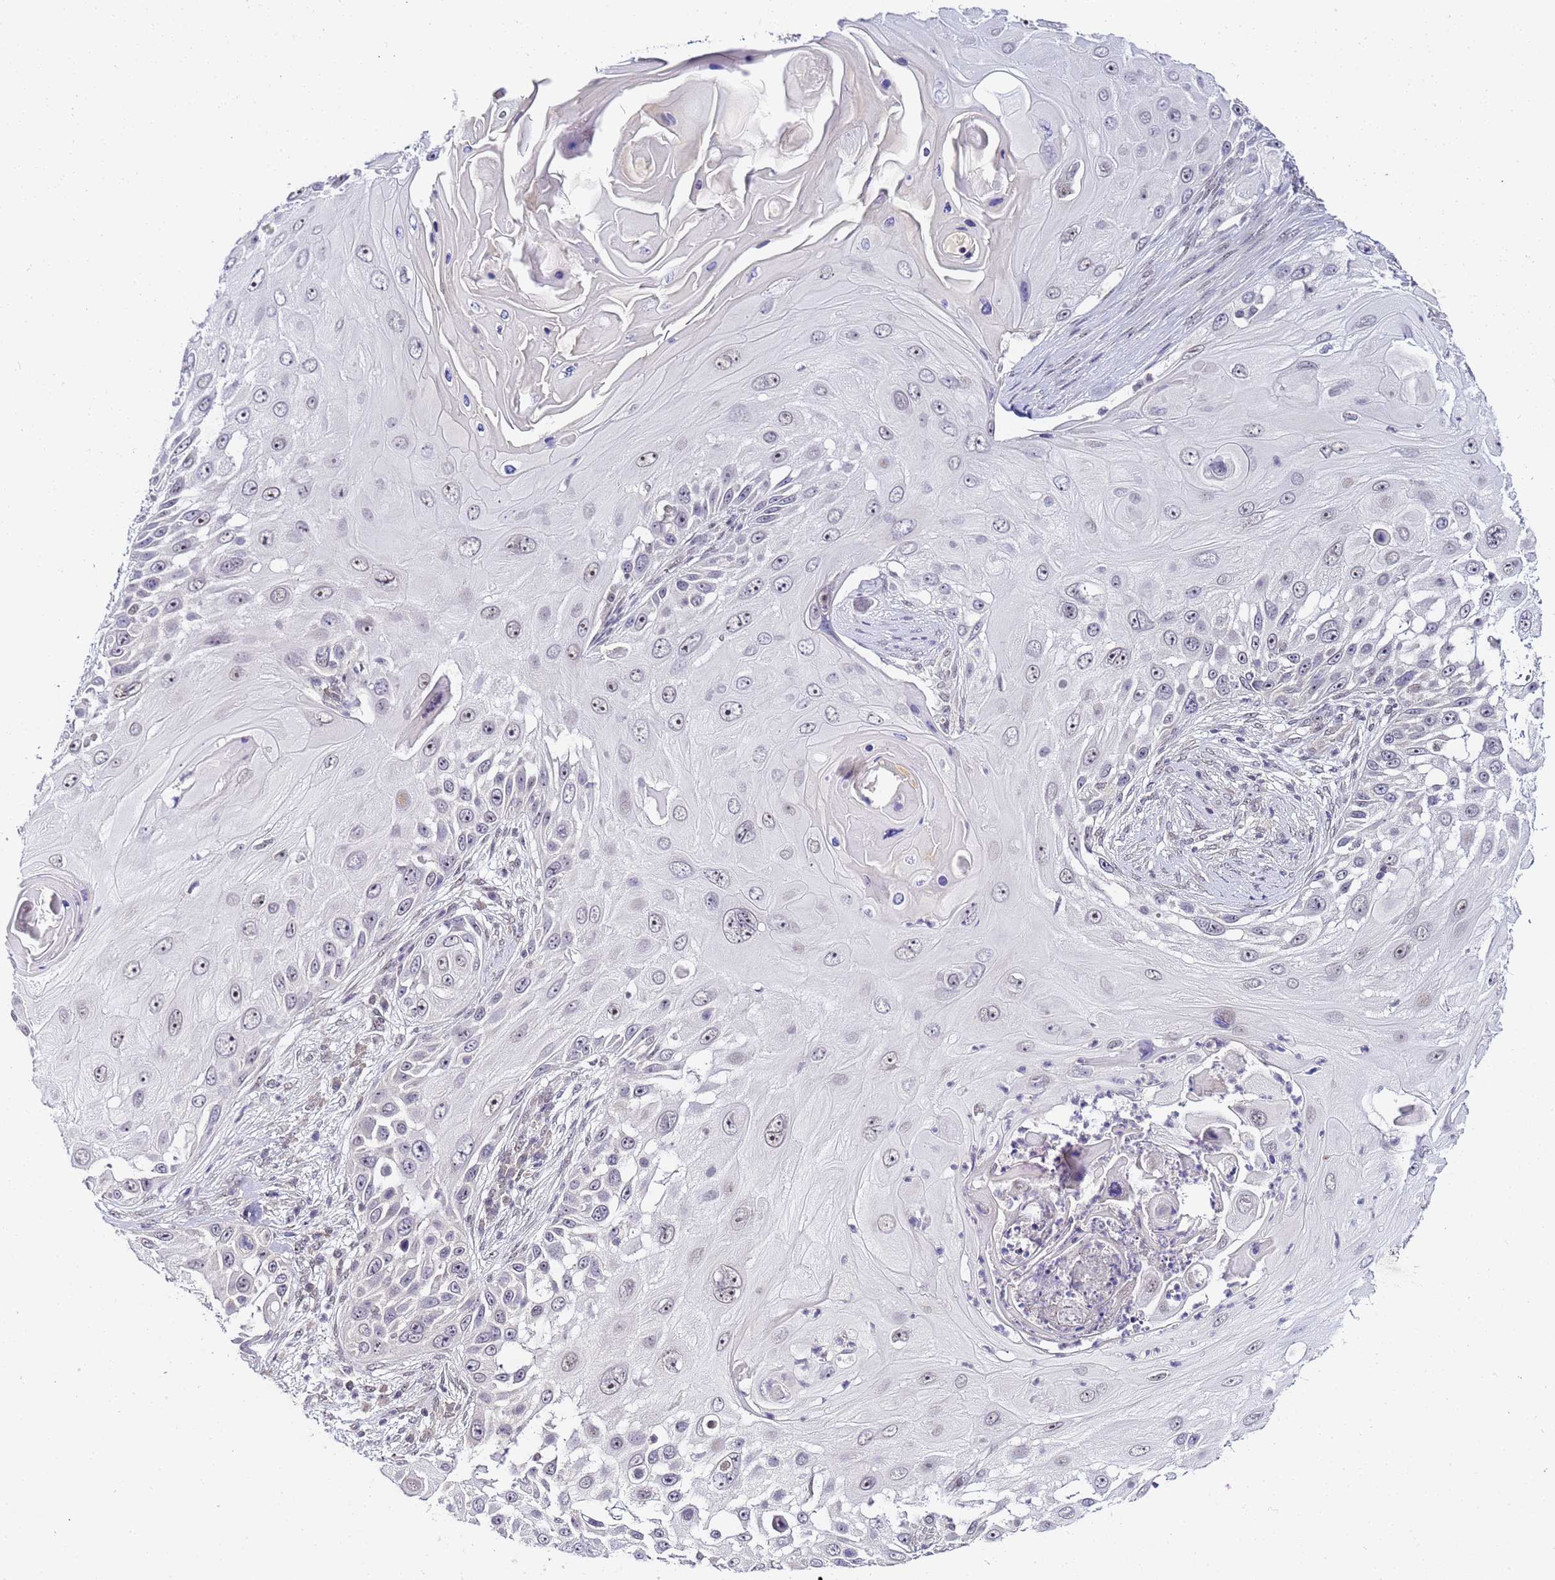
{"staining": {"intensity": "weak", "quantity": "<25%", "location": "nuclear"}, "tissue": "skin cancer", "cell_type": "Tumor cells", "image_type": "cancer", "snomed": [{"axis": "morphology", "description": "Squamous cell carcinoma, NOS"}, {"axis": "topography", "description": "Skin"}], "caption": "Tumor cells are negative for protein expression in human squamous cell carcinoma (skin). Nuclei are stained in blue.", "gene": "LSM3", "patient": {"sex": "female", "age": 44}}